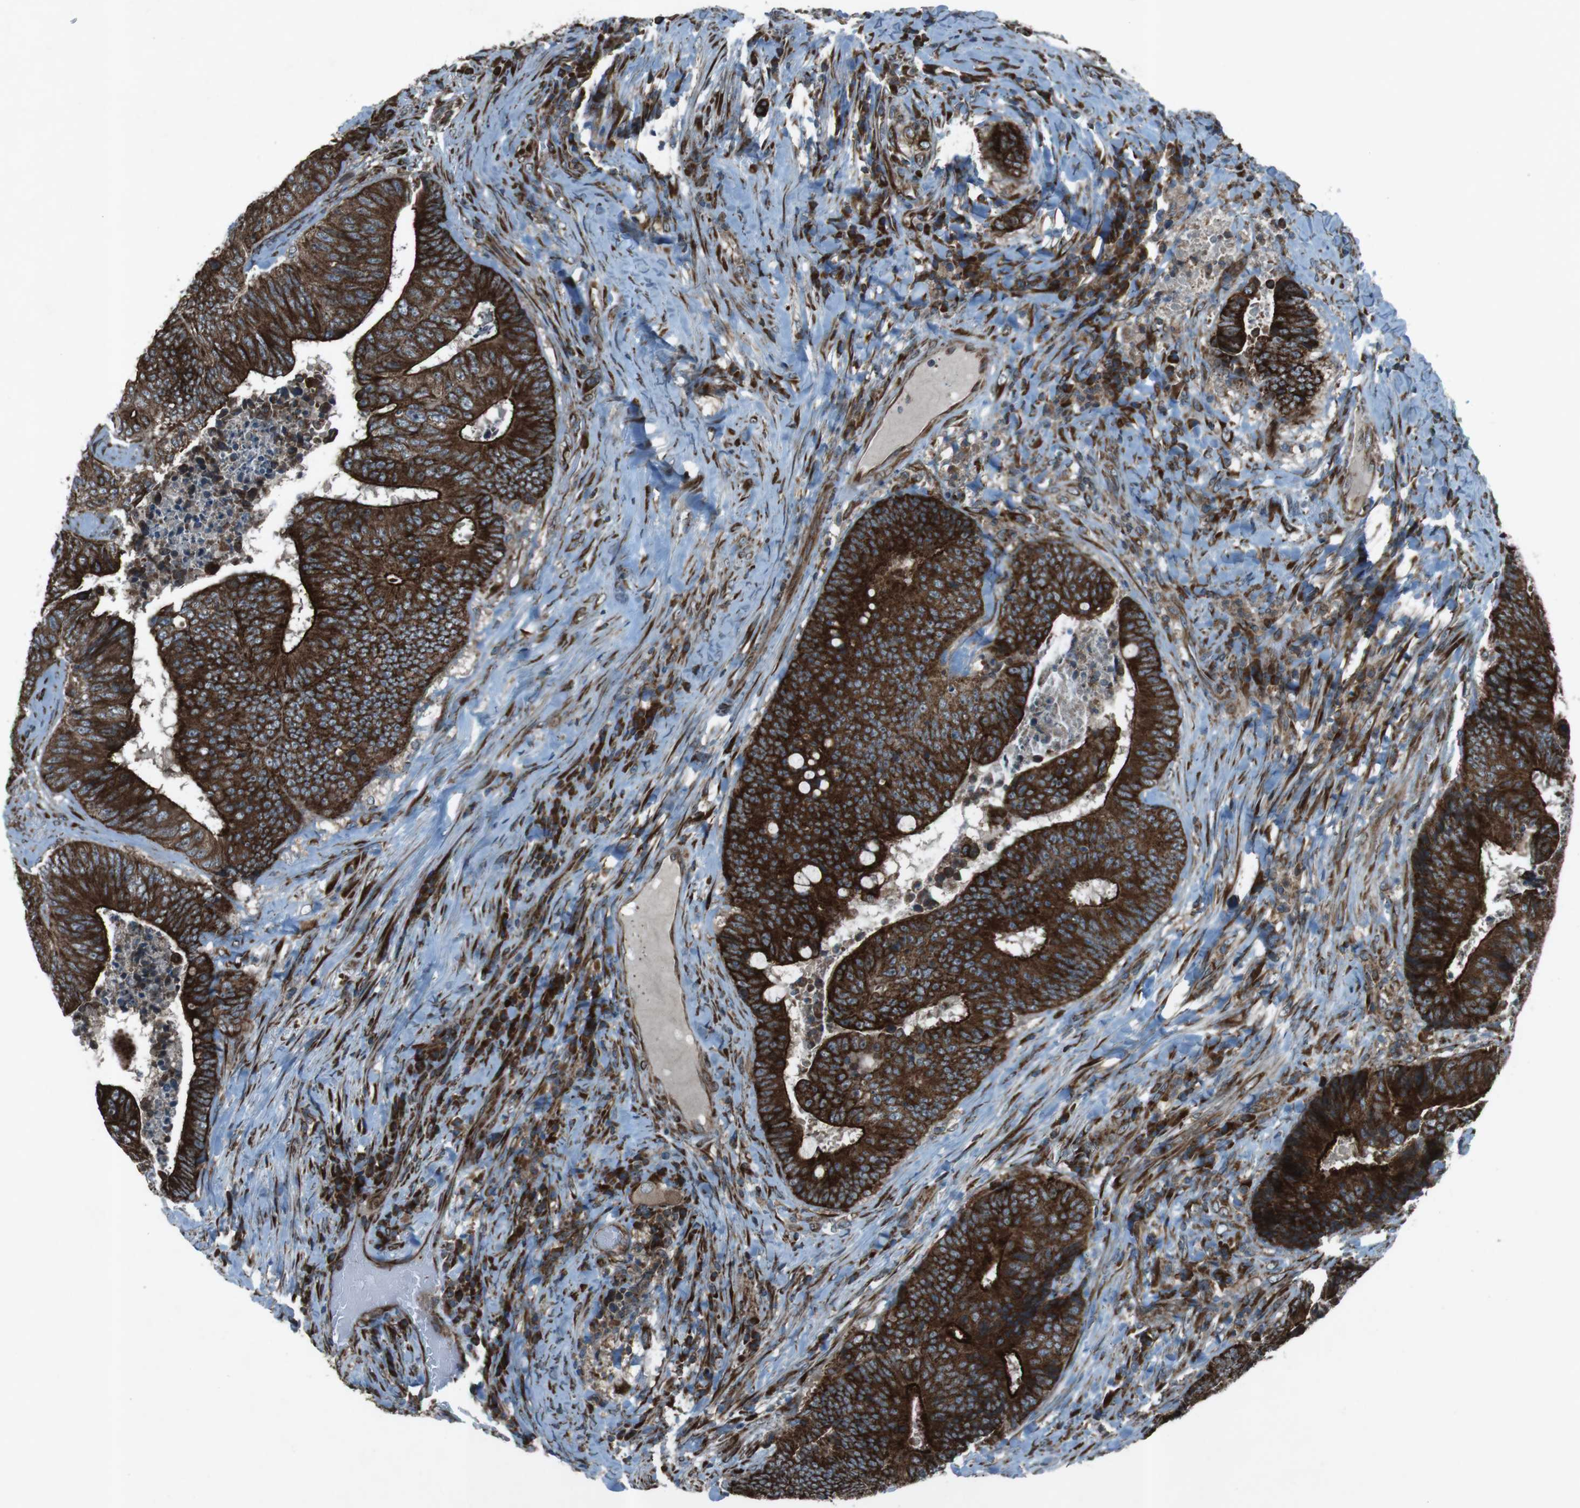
{"staining": {"intensity": "strong", "quantity": ">75%", "location": "cytoplasmic/membranous"}, "tissue": "colorectal cancer", "cell_type": "Tumor cells", "image_type": "cancer", "snomed": [{"axis": "morphology", "description": "Adenocarcinoma, NOS"}, {"axis": "topography", "description": "Rectum"}], "caption": "A brown stain shows strong cytoplasmic/membranous positivity of a protein in adenocarcinoma (colorectal) tumor cells.", "gene": "SLC41A1", "patient": {"sex": "male", "age": 72}}